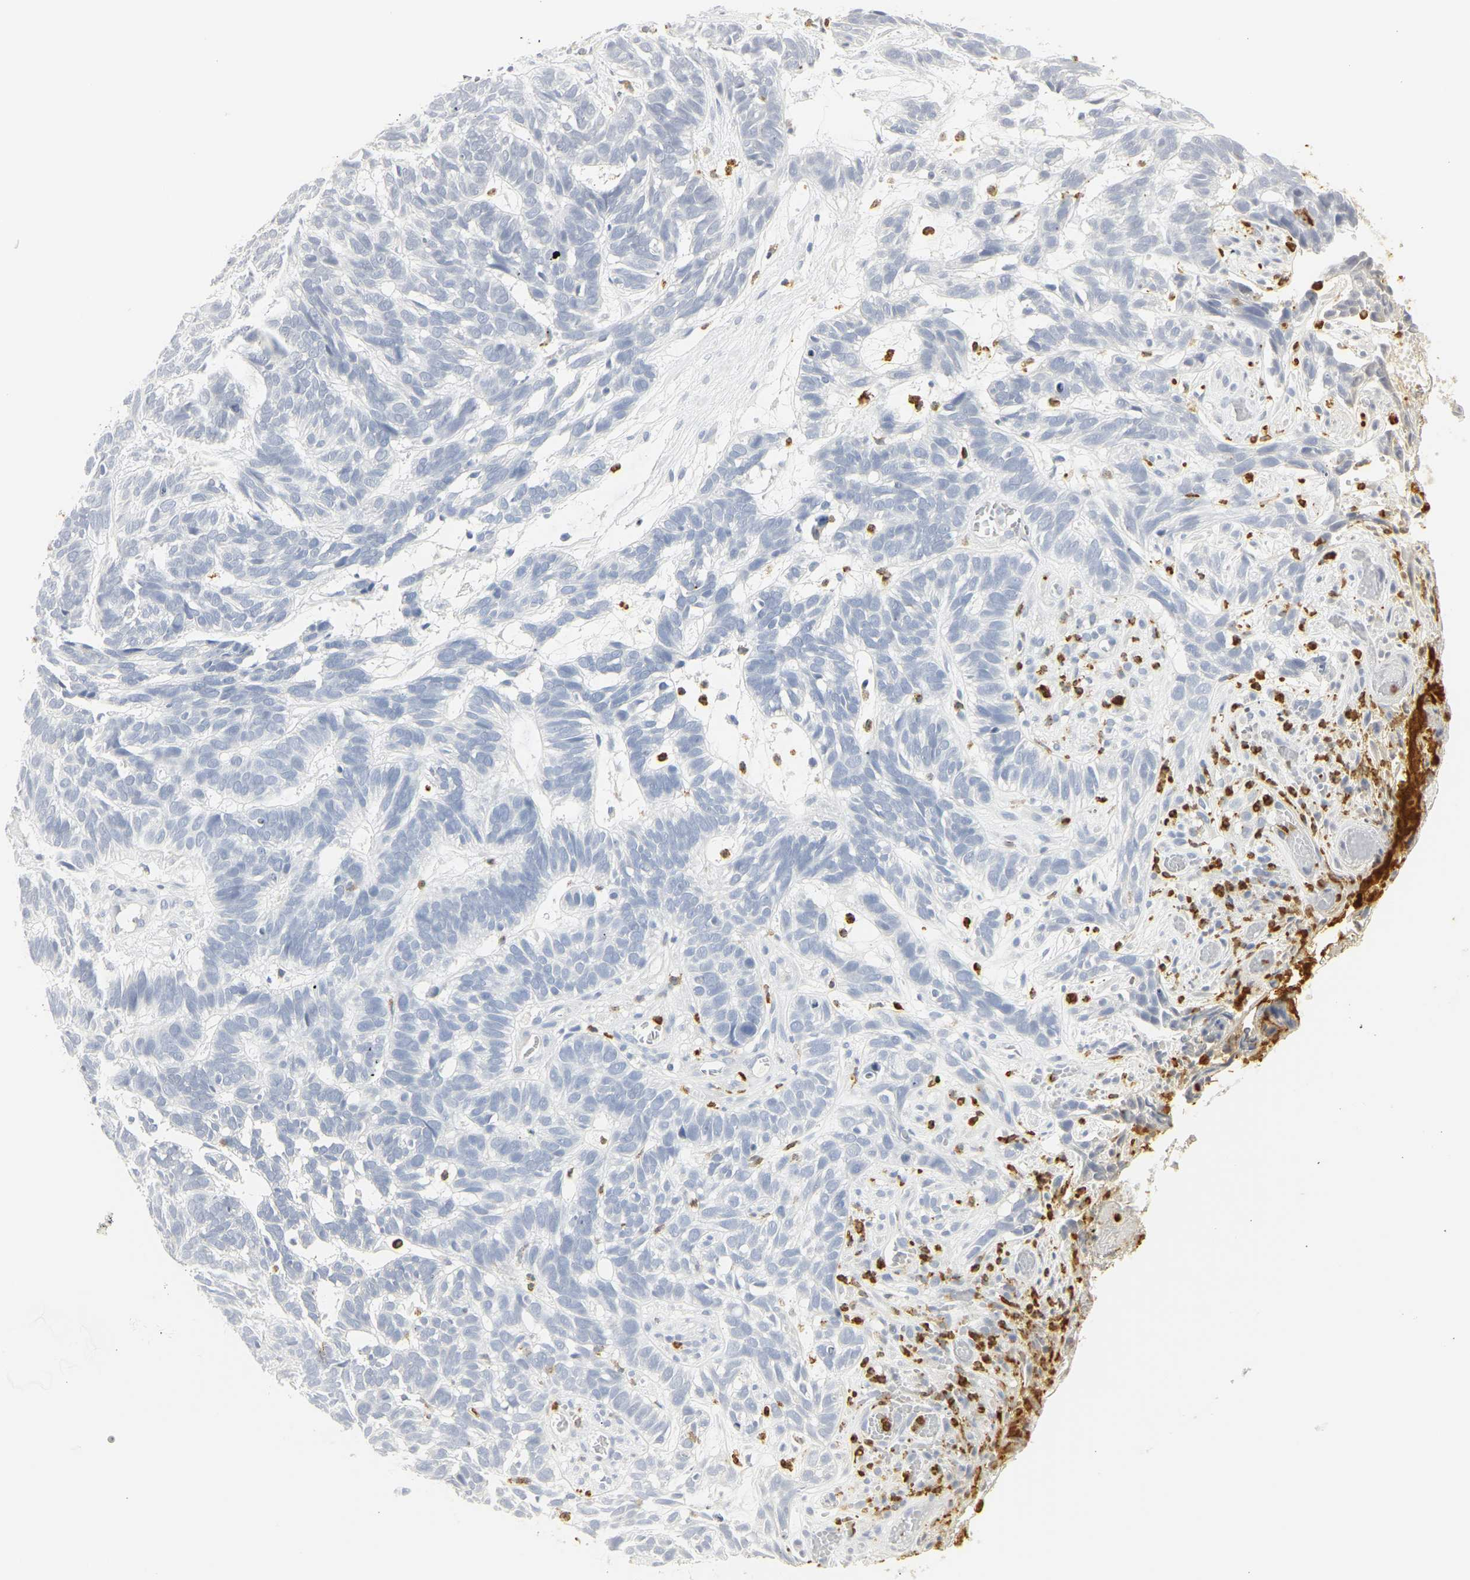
{"staining": {"intensity": "negative", "quantity": "none", "location": "none"}, "tissue": "skin cancer", "cell_type": "Tumor cells", "image_type": "cancer", "snomed": [{"axis": "morphology", "description": "Basal cell carcinoma"}, {"axis": "topography", "description": "Skin"}], "caption": "Immunohistochemistry photomicrograph of skin basal cell carcinoma stained for a protein (brown), which shows no positivity in tumor cells. The staining was performed using DAB (3,3'-diaminobenzidine) to visualize the protein expression in brown, while the nuclei were stained in blue with hematoxylin (Magnification: 20x).", "gene": "MPO", "patient": {"sex": "male", "age": 87}}